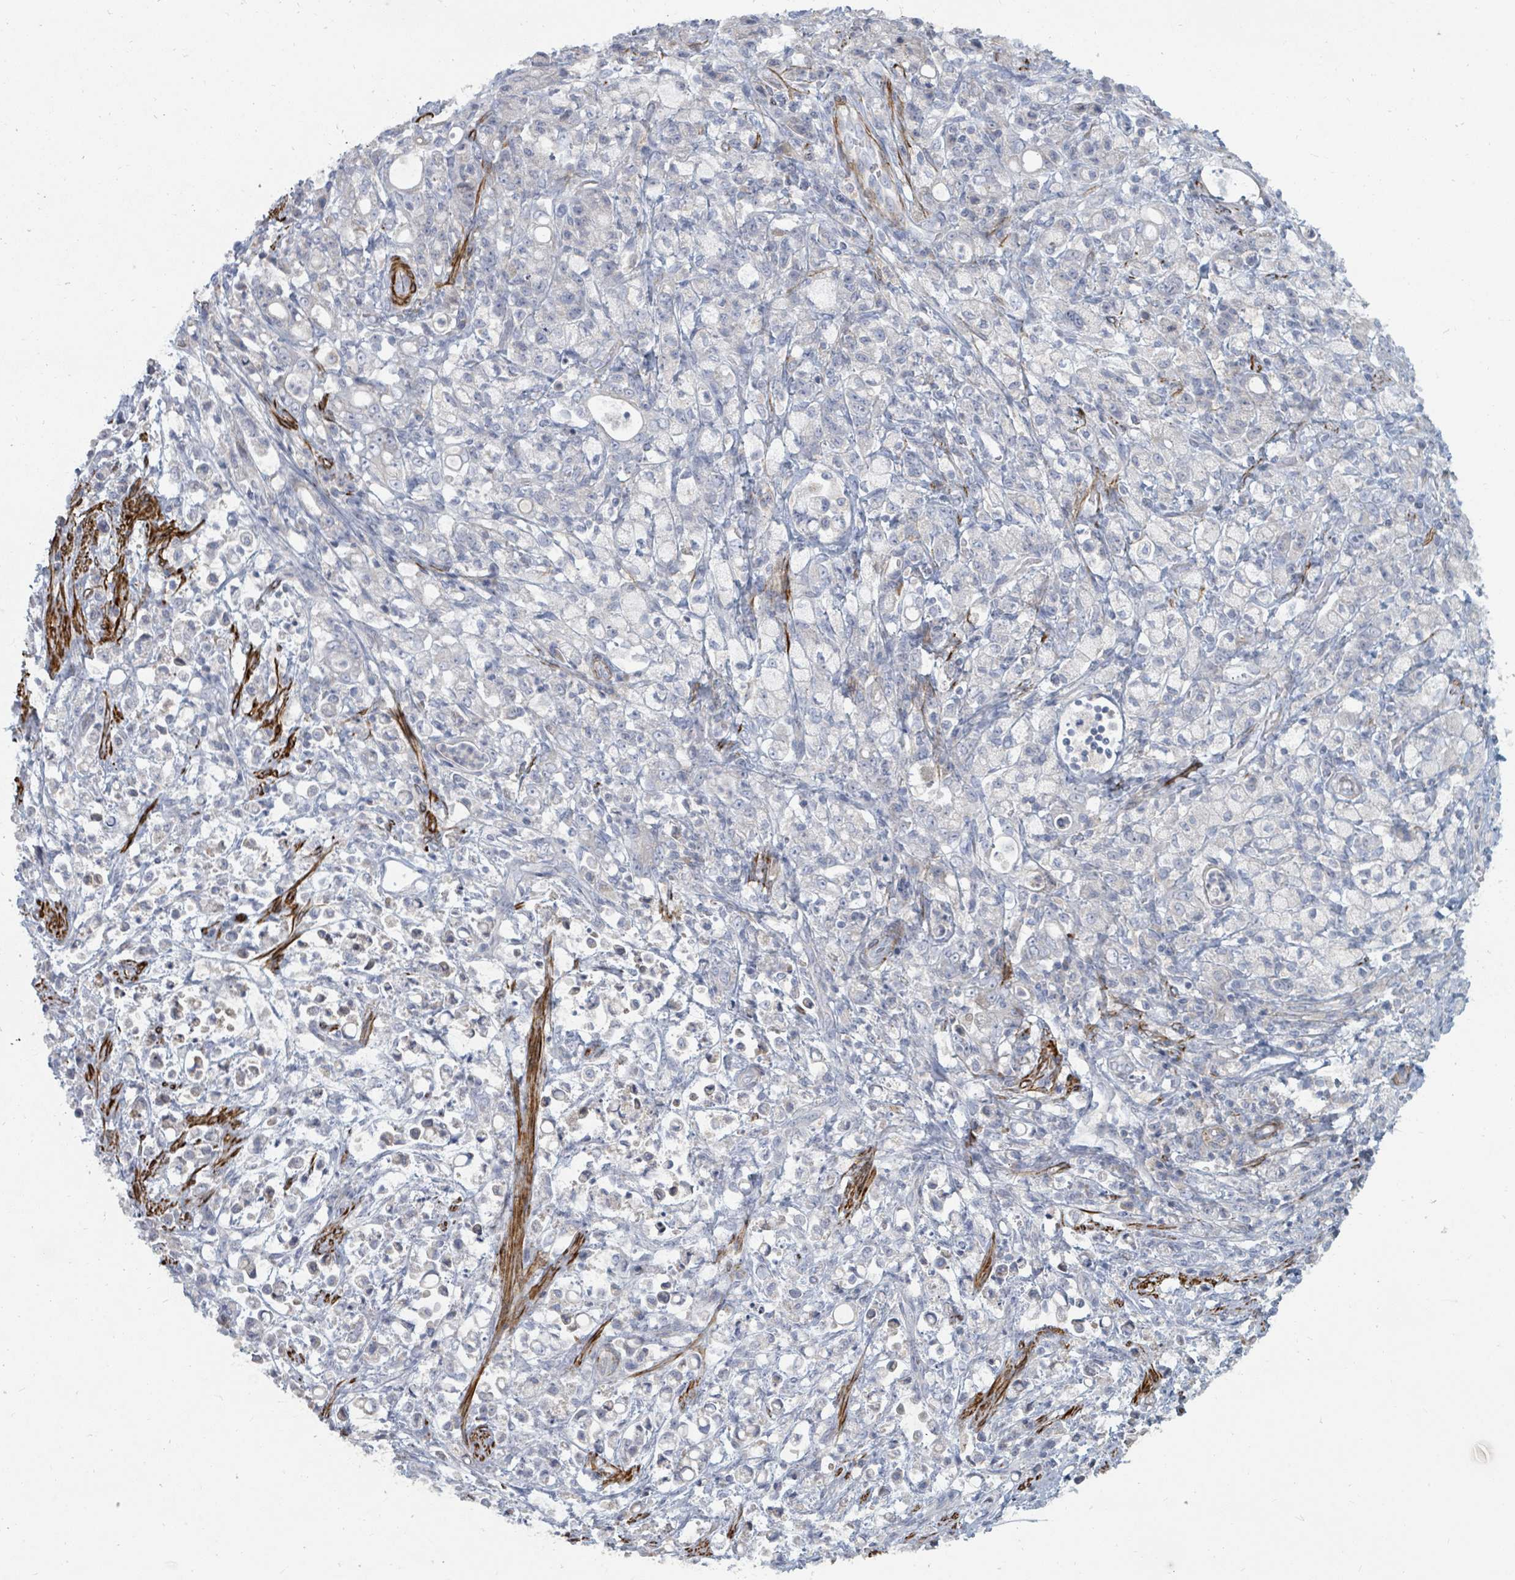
{"staining": {"intensity": "negative", "quantity": "none", "location": "none"}, "tissue": "stomach cancer", "cell_type": "Tumor cells", "image_type": "cancer", "snomed": [{"axis": "morphology", "description": "Adenocarcinoma, NOS"}, {"axis": "topography", "description": "Stomach"}], "caption": "Micrograph shows no protein staining in tumor cells of stomach adenocarcinoma tissue.", "gene": "ARGFX", "patient": {"sex": "female", "age": 60}}